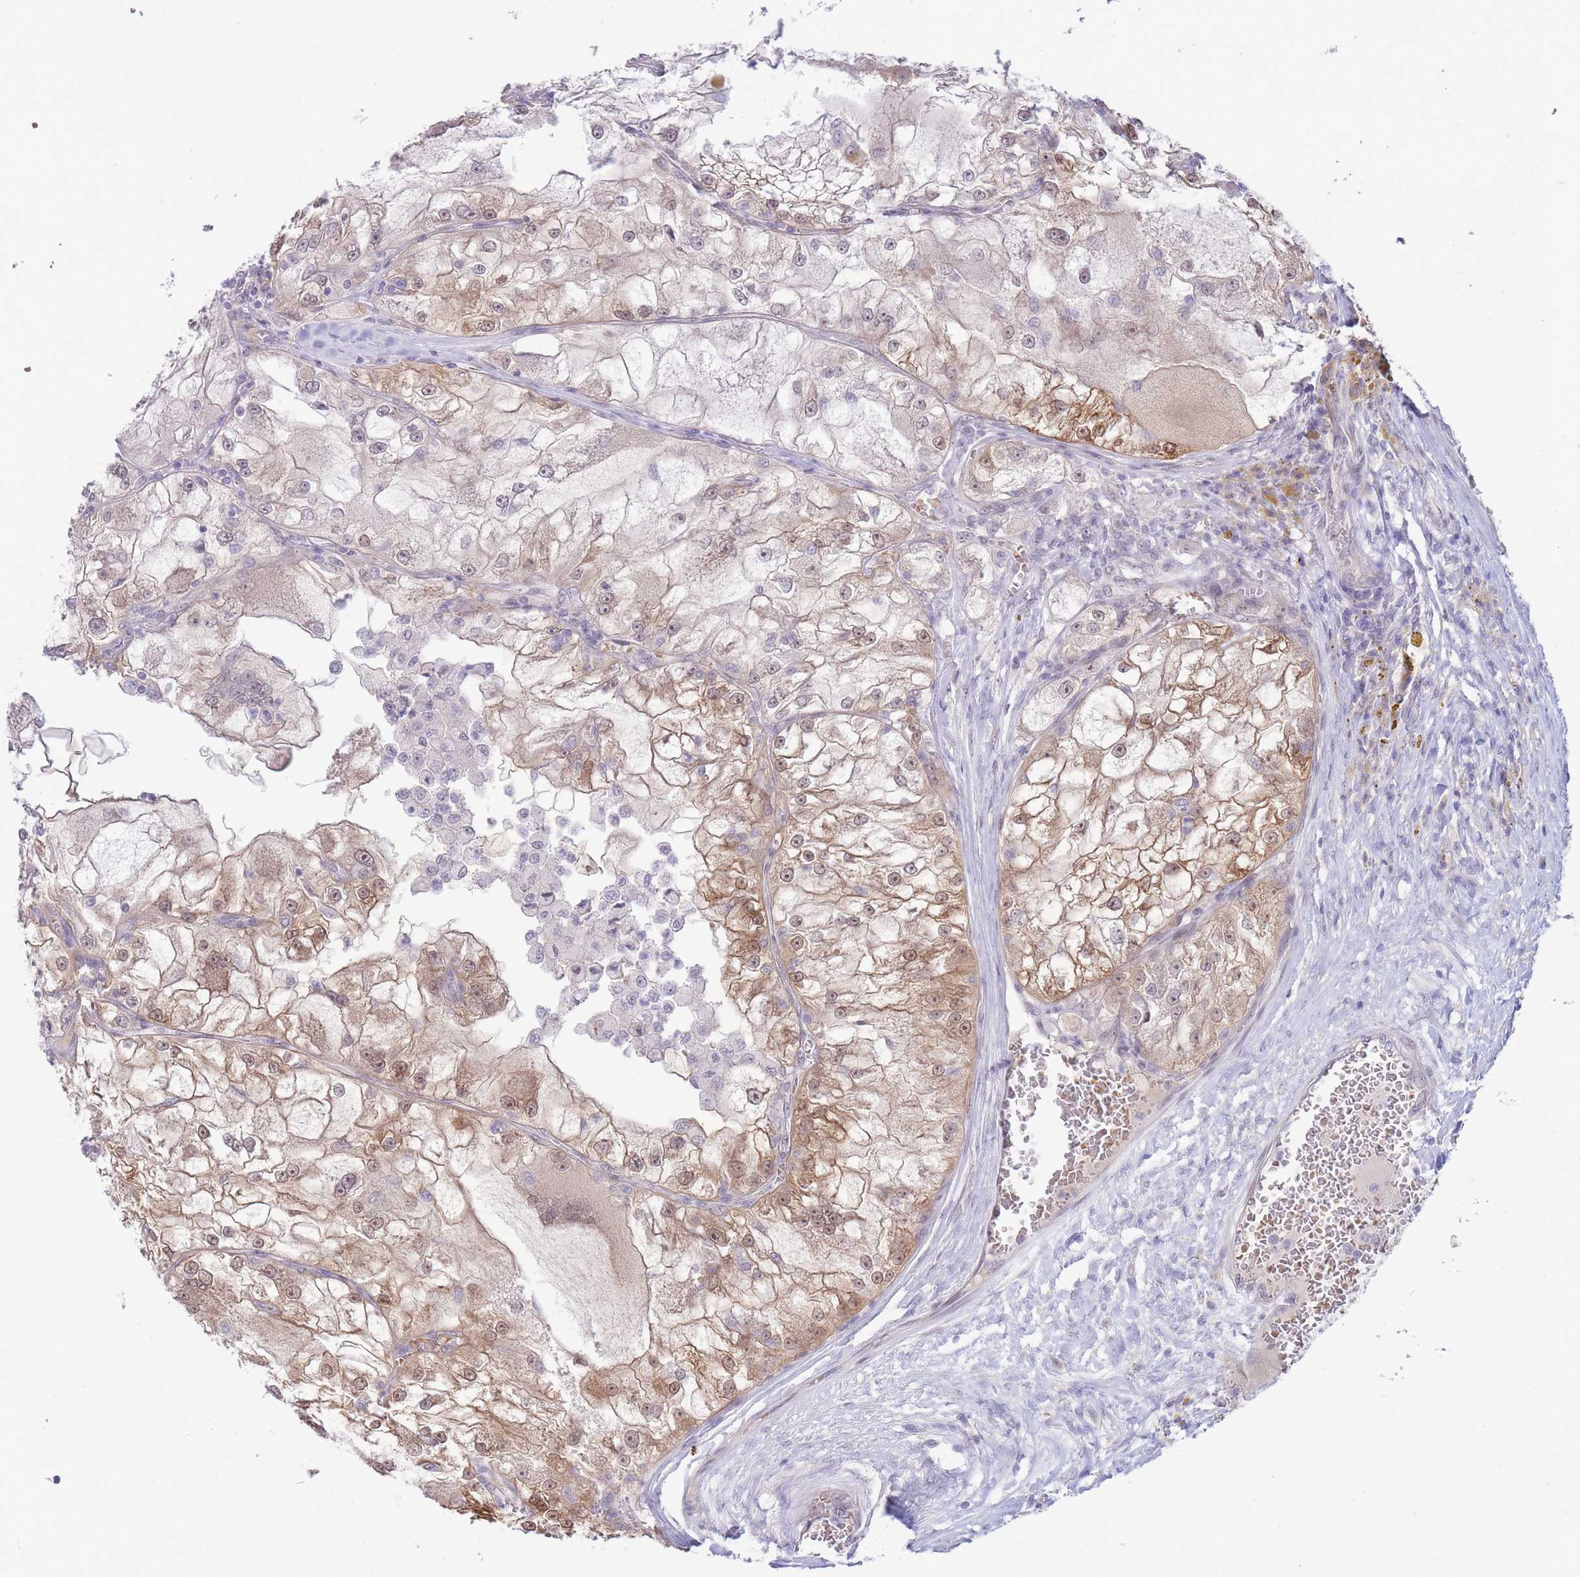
{"staining": {"intensity": "moderate", "quantity": "25%-75%", "location": "cytoplasmic/membranous,nuclear"}, "tissue": "renal cancer", "cell_type": "Tumor cells", "image_type": "cancer", "snomed": [{"axis": "morphology", "description": "Adenocarcinoma, NOS"}, {"axis": "topography", "description": "Kidney"}], "caption": "Protein expression analysis of human renal cancer (adenocarcinoma) reveals moderate cytoplasmic/membranous and nuclear positivity in approximately 25%-75% of tumor cells.", "gene": "FBXO46", "patient": {"sex": "female", "age": 72}}